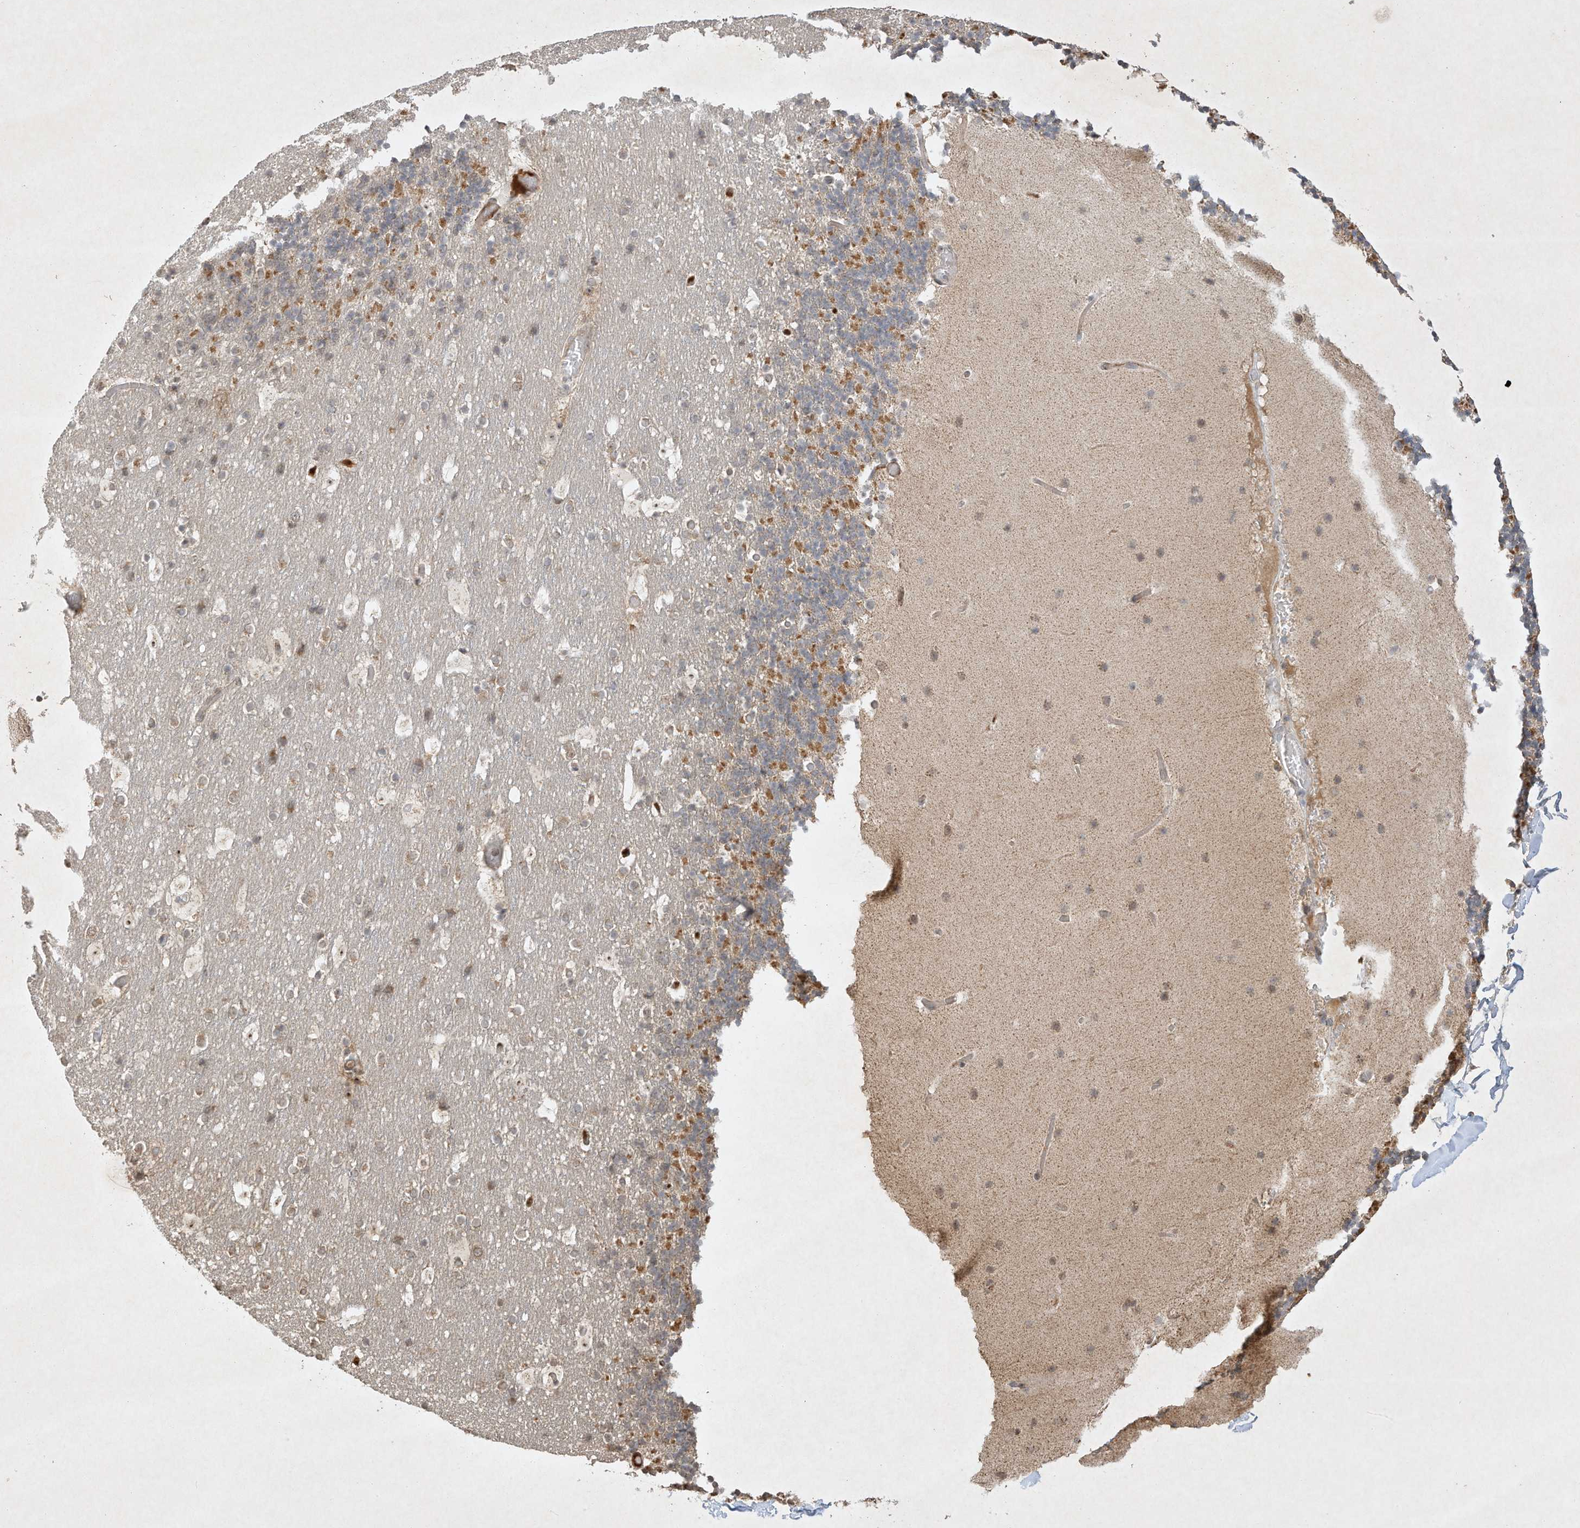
{"staining": {"intensity": "moderate", "quantity": "25%-75%", "location": "cytoplasmic/membranous"}, "tissue": "cerebellum", "cell_type": "Cells in granular layer", "image_type": "normal", "snomed": [{"axis": "morphology", "description": "Normal tissue, NOS"}, {"axis": "topography", "description": "Cerebellum"}], "caption": "Cerebellum stained with a brown dye reveals moderate cytoplasmic/membranous positive positivity in approximately 25%-75% of cells in granular layer.", "gene": "BTRC", "patient": {"sex": "male", "age": 57}}